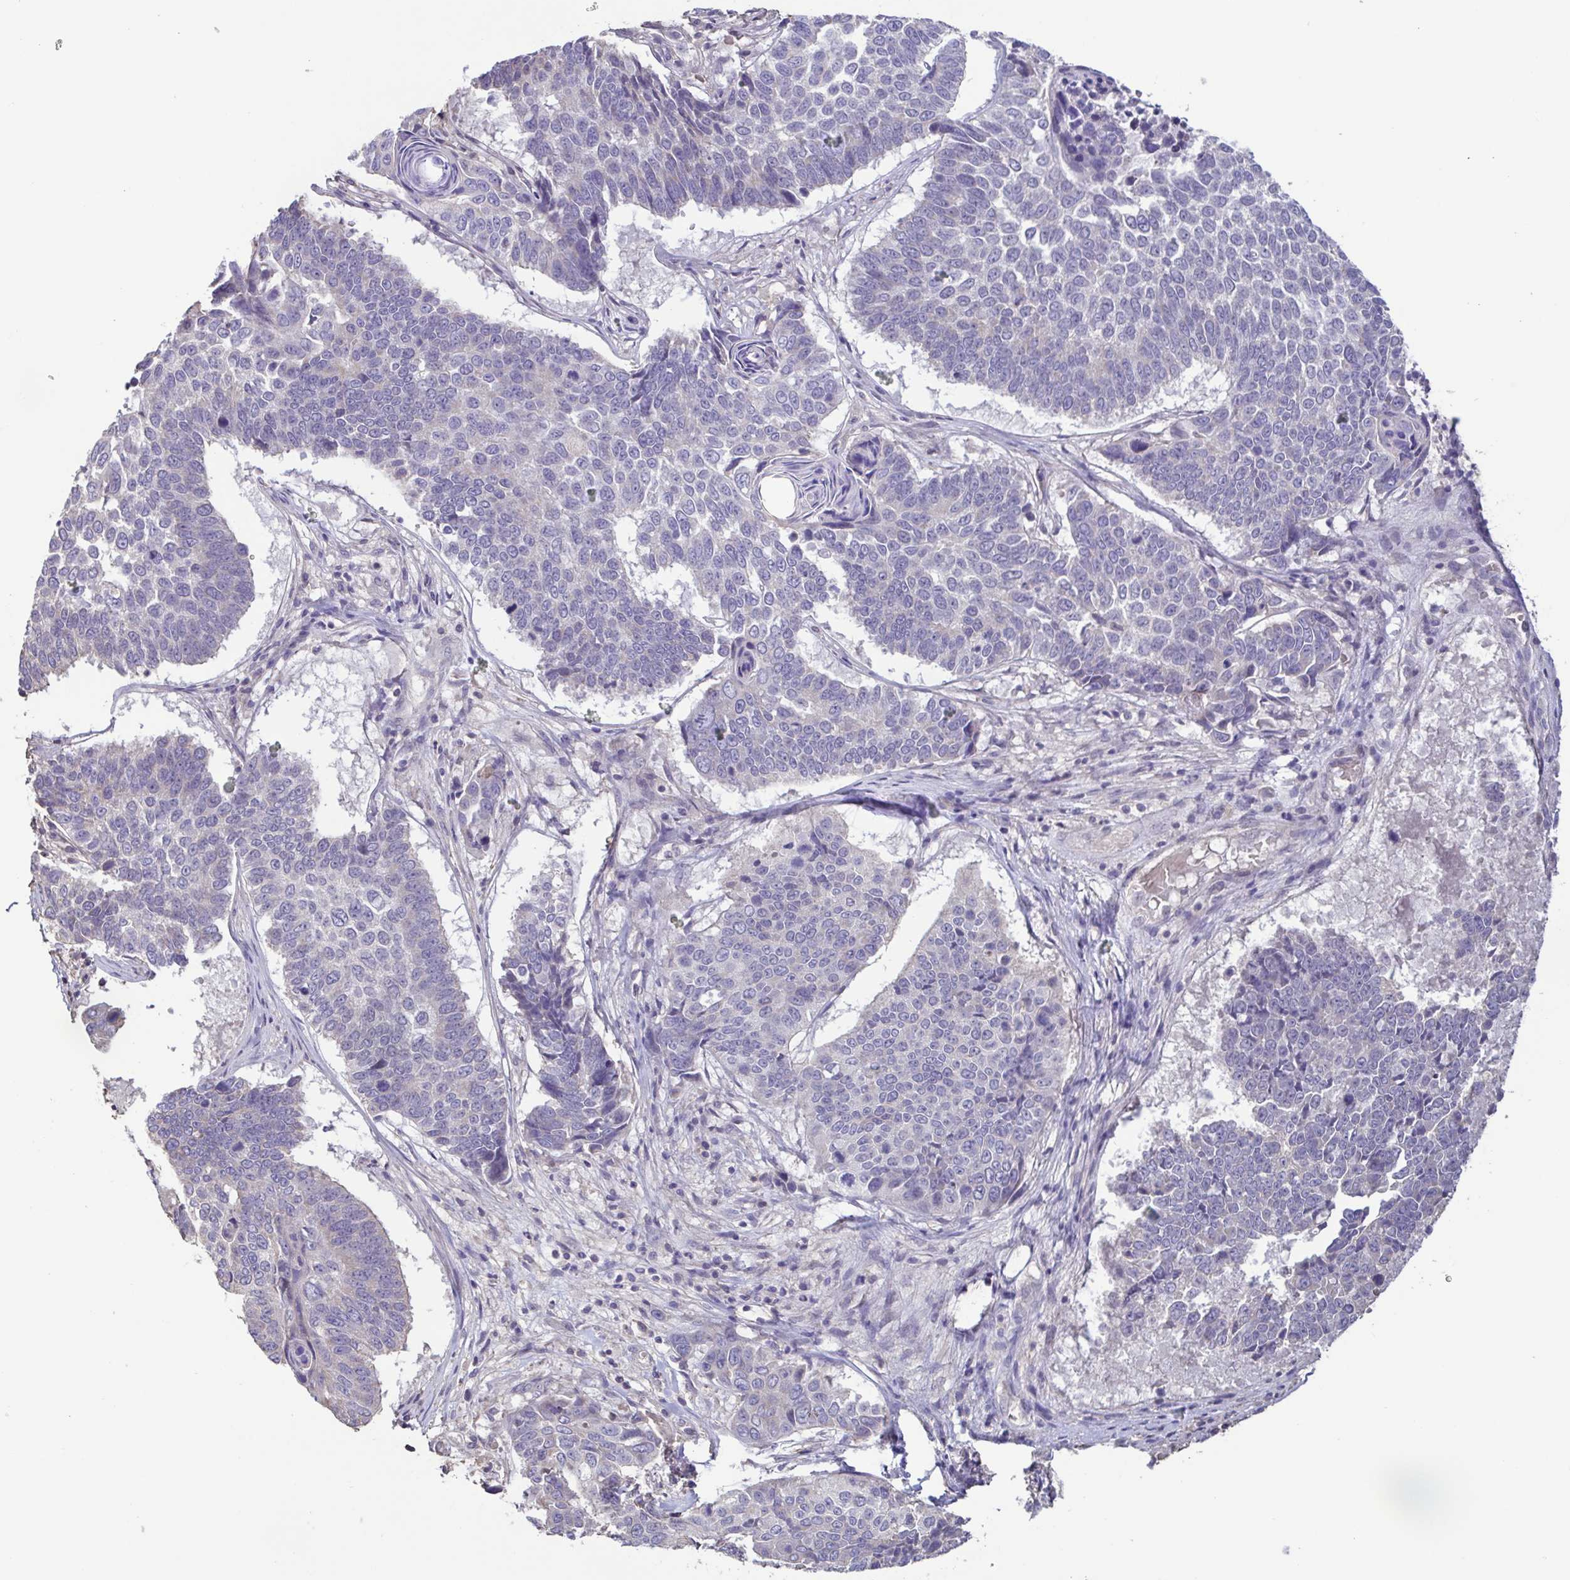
{"staining": {"intensity": "negative", "quantity": "none", "location": "none"}, "tissue": "lung cancer", "cell_type": "Tumor cells", "image_type": "cancer", "snomed": [{"axis": "morphology", "description": "Squamous cell carcinoma, NOS"}, {"axis": "topography", "description": "Lung"}], "caption": "An IHC histopathology image of lung squamous cell carcinoma is shown. There is no staining in tumor cells of lung squamous cell carcinoma.", "gene": "ACTRT2", "patient": {"sex": "male", "age": 73}}